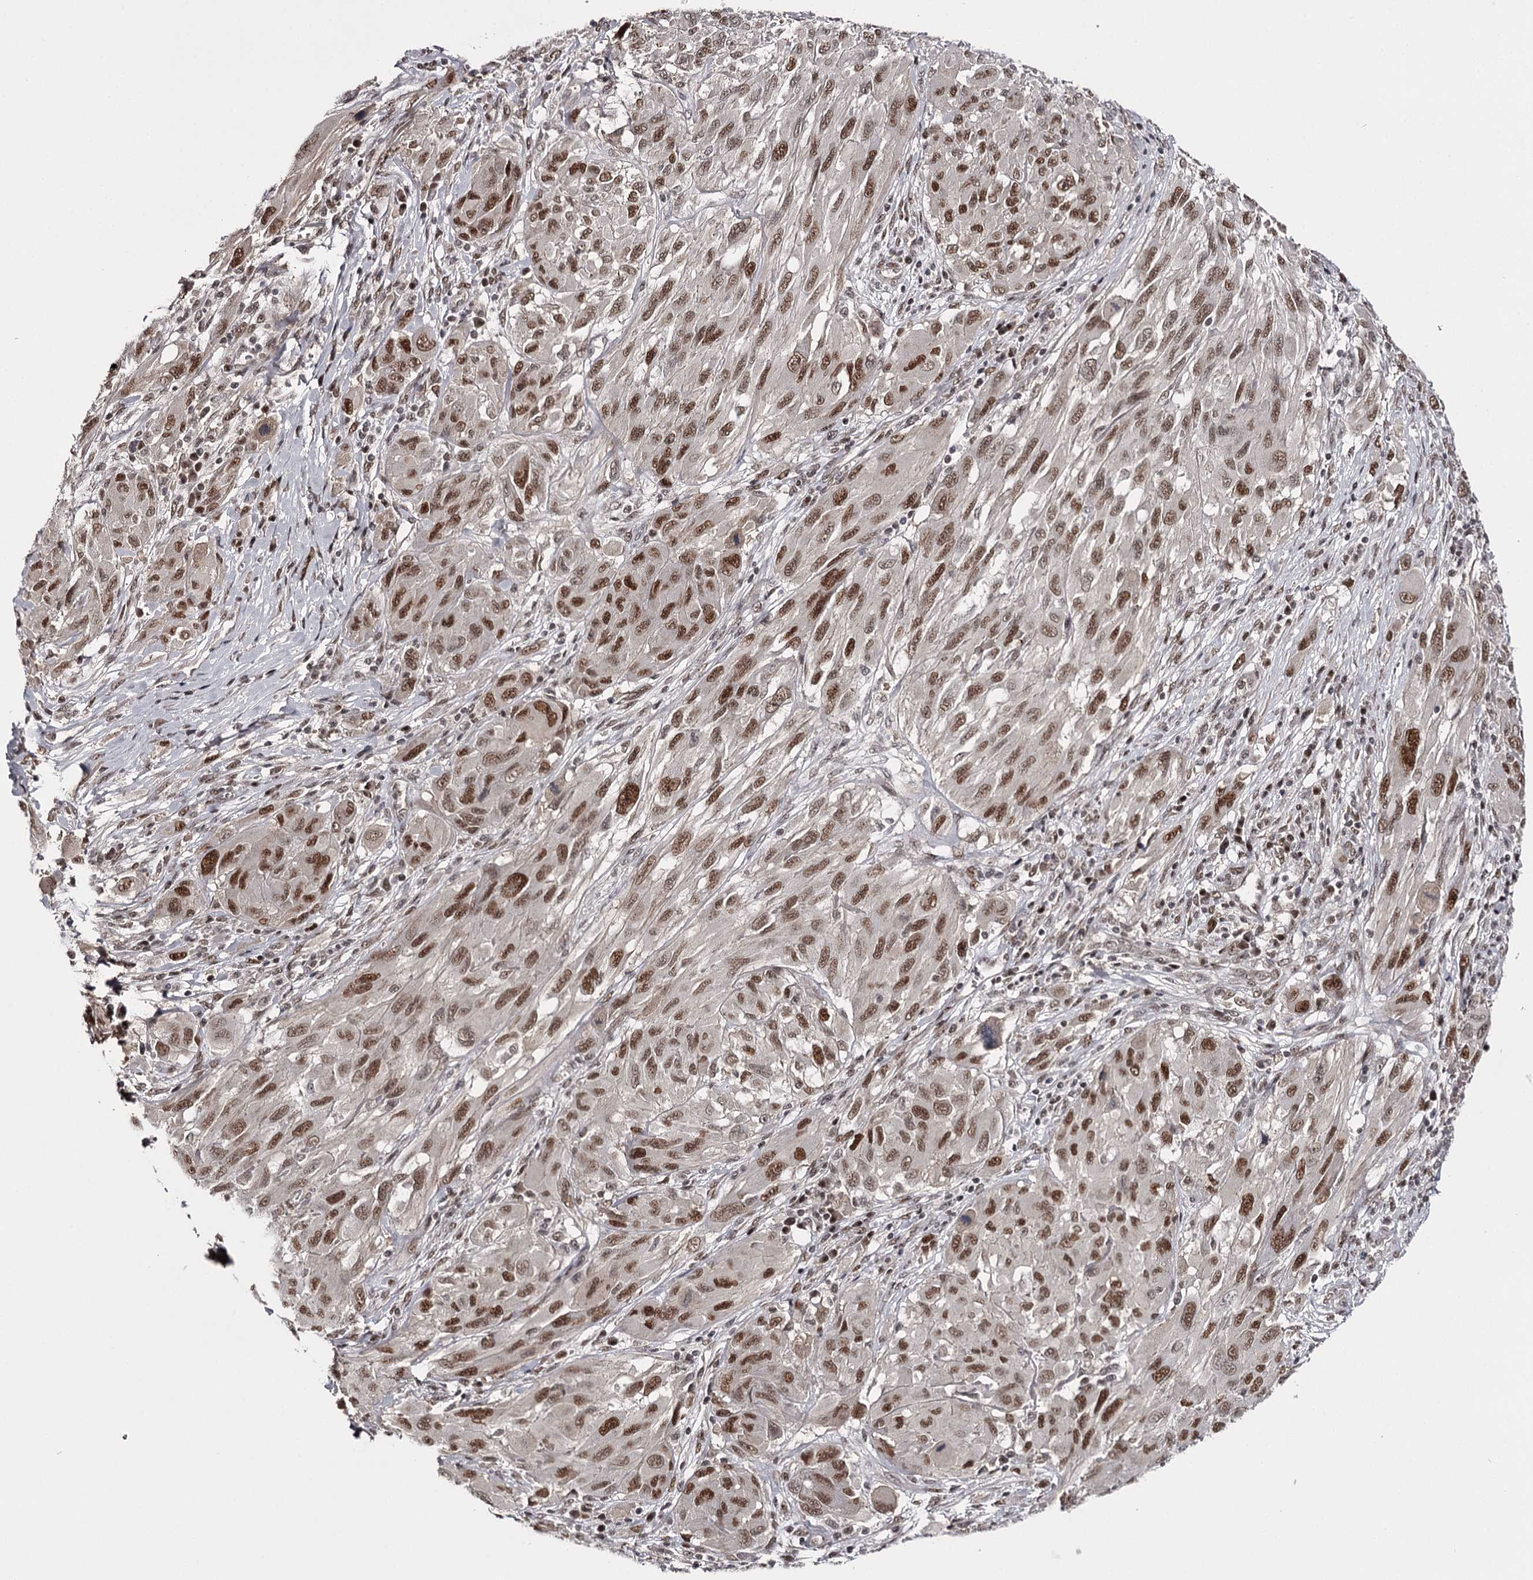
{"staining": {"intensity": "moderate", "quantity": ">75%", "location": "nuclear"}, "tissue": "melanoma", "cell_type": "Tumor cells", "image_type": "cancer", "snomed": [{"axis": "morphology", "description": "Malignant melanoma, NOS"}, {"axis": "topography", "description": "Skin"}], "caption": "Human malignant melanoma stained for a protein (brown) shows moderate nuclear positive expression in about >75% of tumor cells.", "gene": "TTC33", "patient": {"sex": "female", "age": 91}}